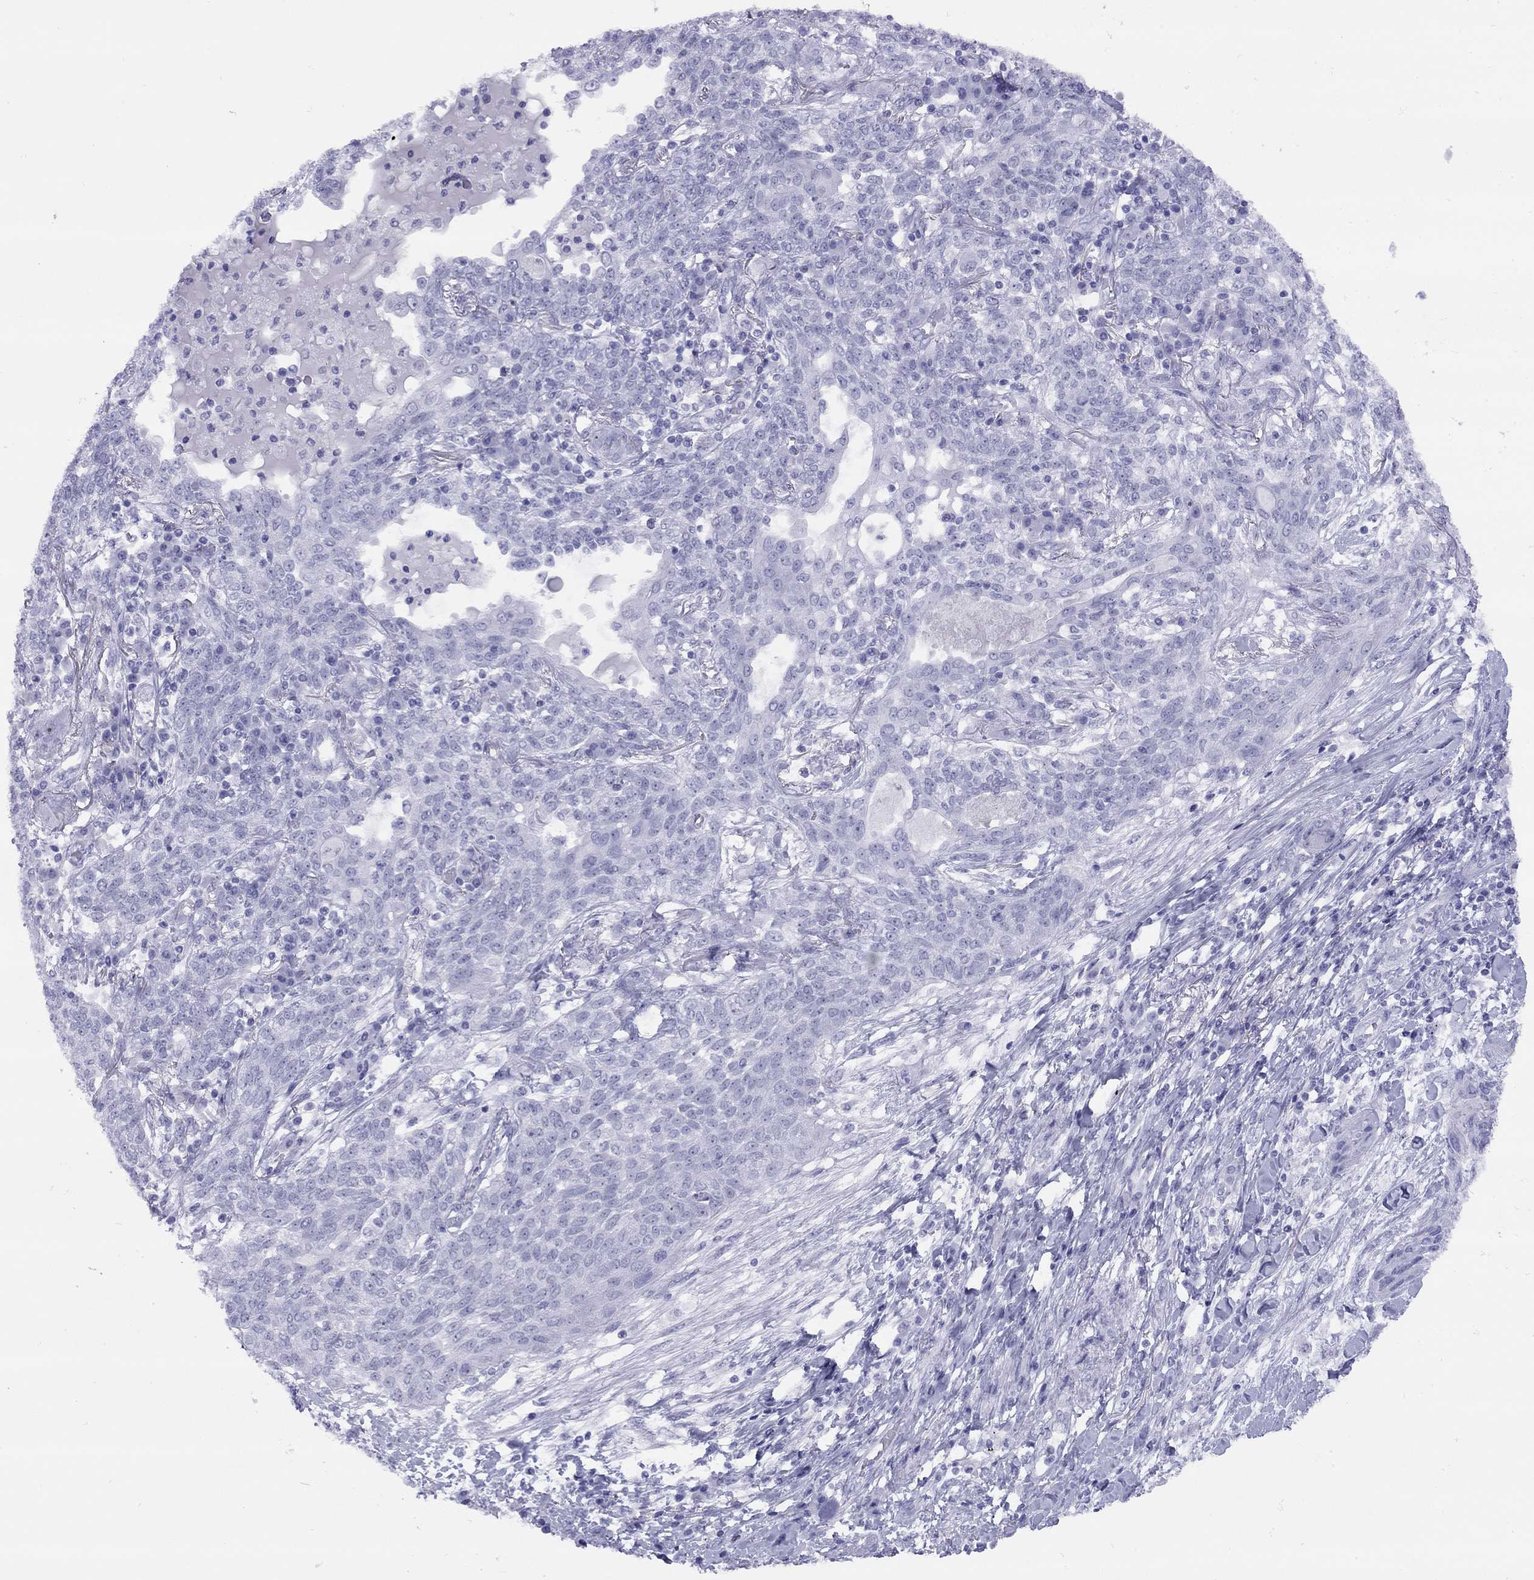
{"staining": {"intensity": "negative", "quantity": "none", "location": "none"}, "tissue": "lung cancer", "cell_type": "Tumor cells", "image_type": "cancer", "snomed": [{"axis": "morphology", "description": "Squamous cell carcinoma, NOS"}, {"axis": "topography", "description": "Lung"}], "caption": "A high-resolution histopathology image shows immunohistochemistry (IHC) staining of lung cancer (squamous cell carcinoma), which displays no significant expression in tumor cells.", "gene": "LYAR", "patient": {"sex": "female", "age": 70}}